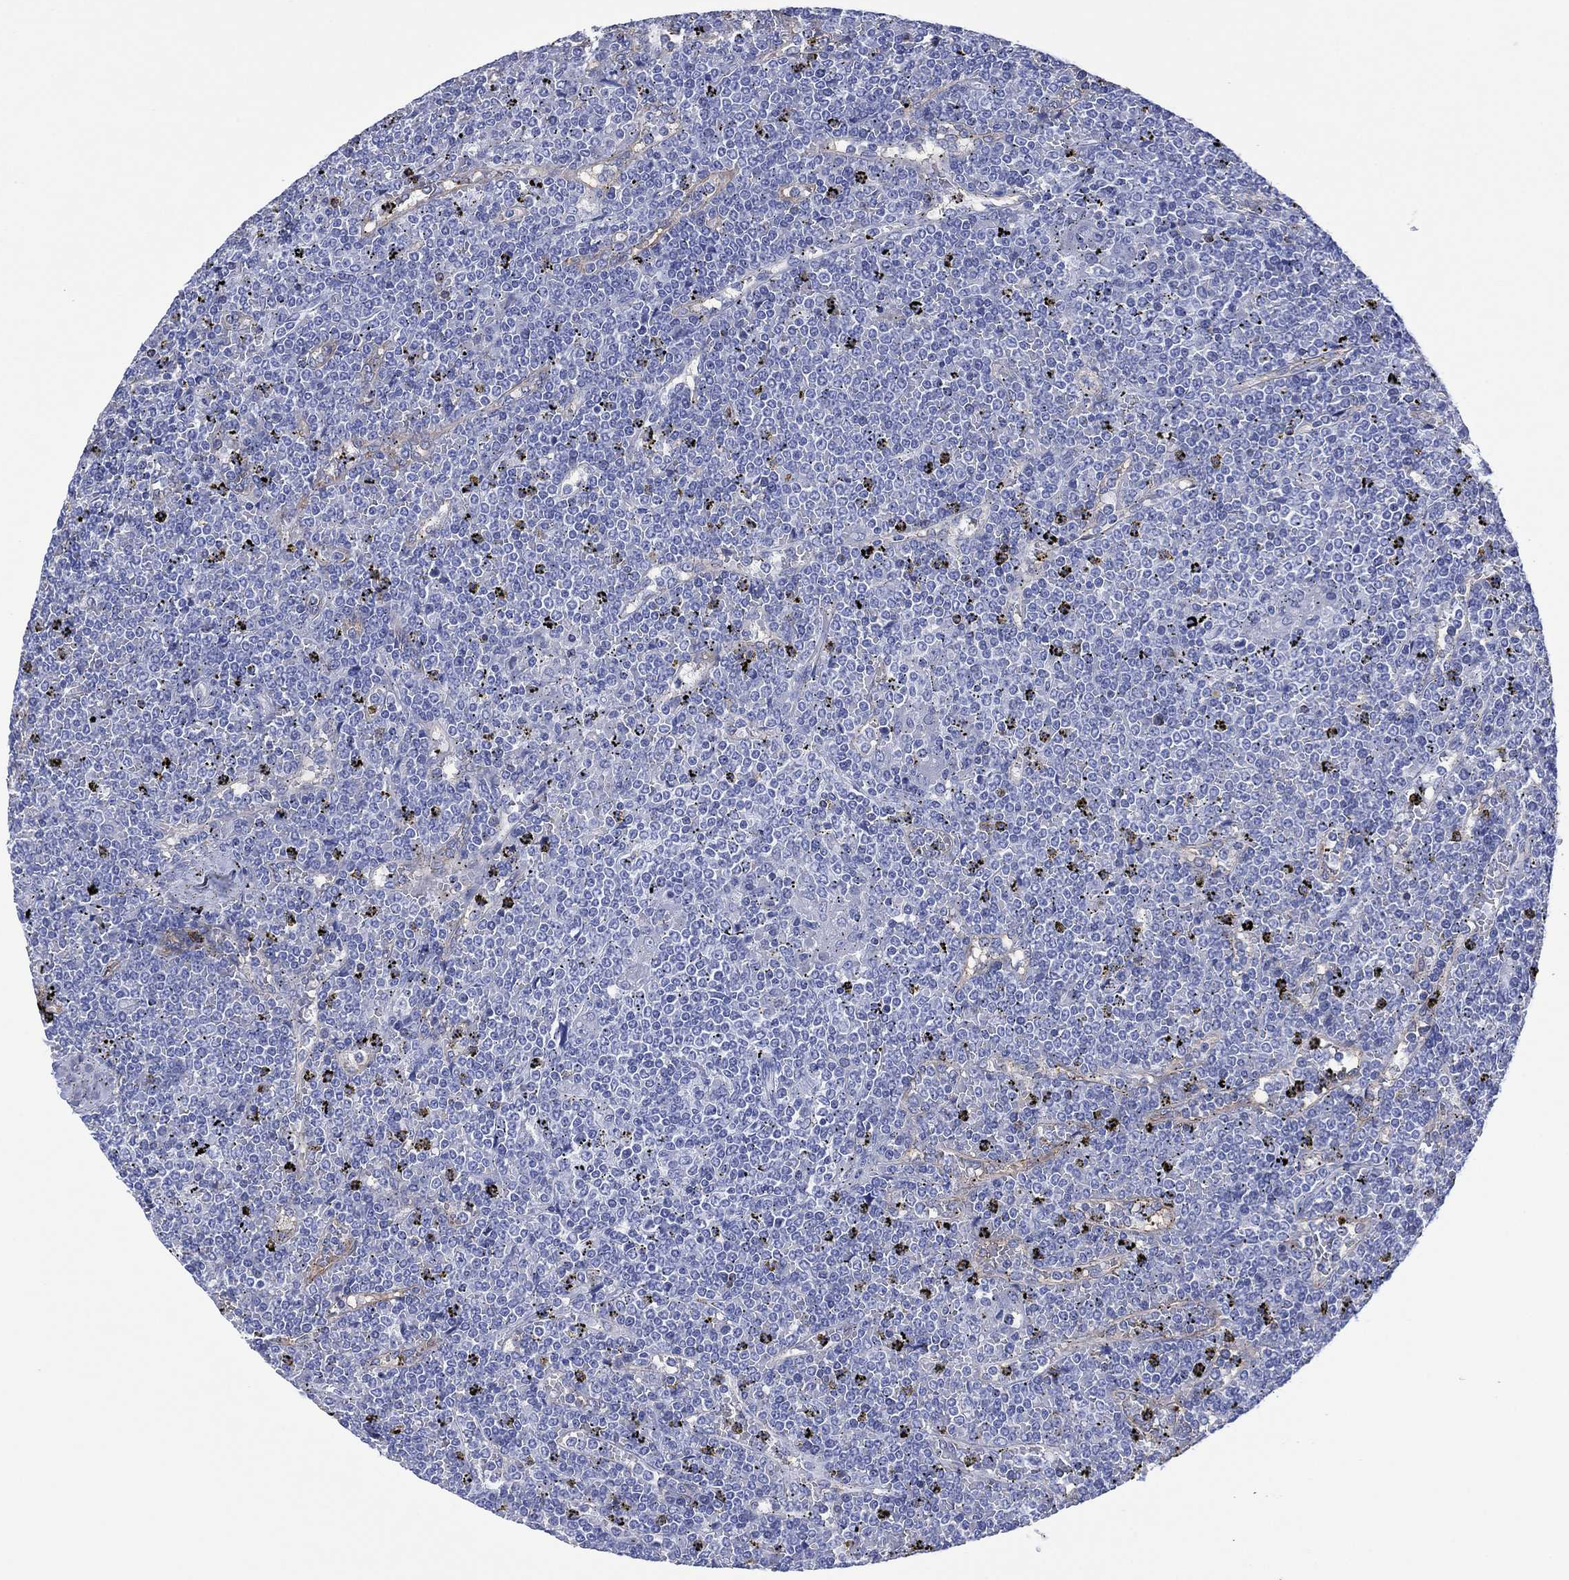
{"staining": {"intensity": "negative", "quantity": "none", "location": "none"}, "tissue": "lymphoma", "cell_type": "Tumor cells", "image_type": "cancer", "snomed": [{"axis": "morphology", "description": "Malignant lymphoma, non-Hodgkin's type, Low grade"}, {"axis": "topography", "description": "Spleen"}], "caption": "IHC micrograph of human malignant lymphoma, non-Hodgkin's type (low-grade) stained for a protein (brown), which shows no positivity in tumor cells.", "gene": "DPP4", "patient": {"sex": "female", "age": 19}}